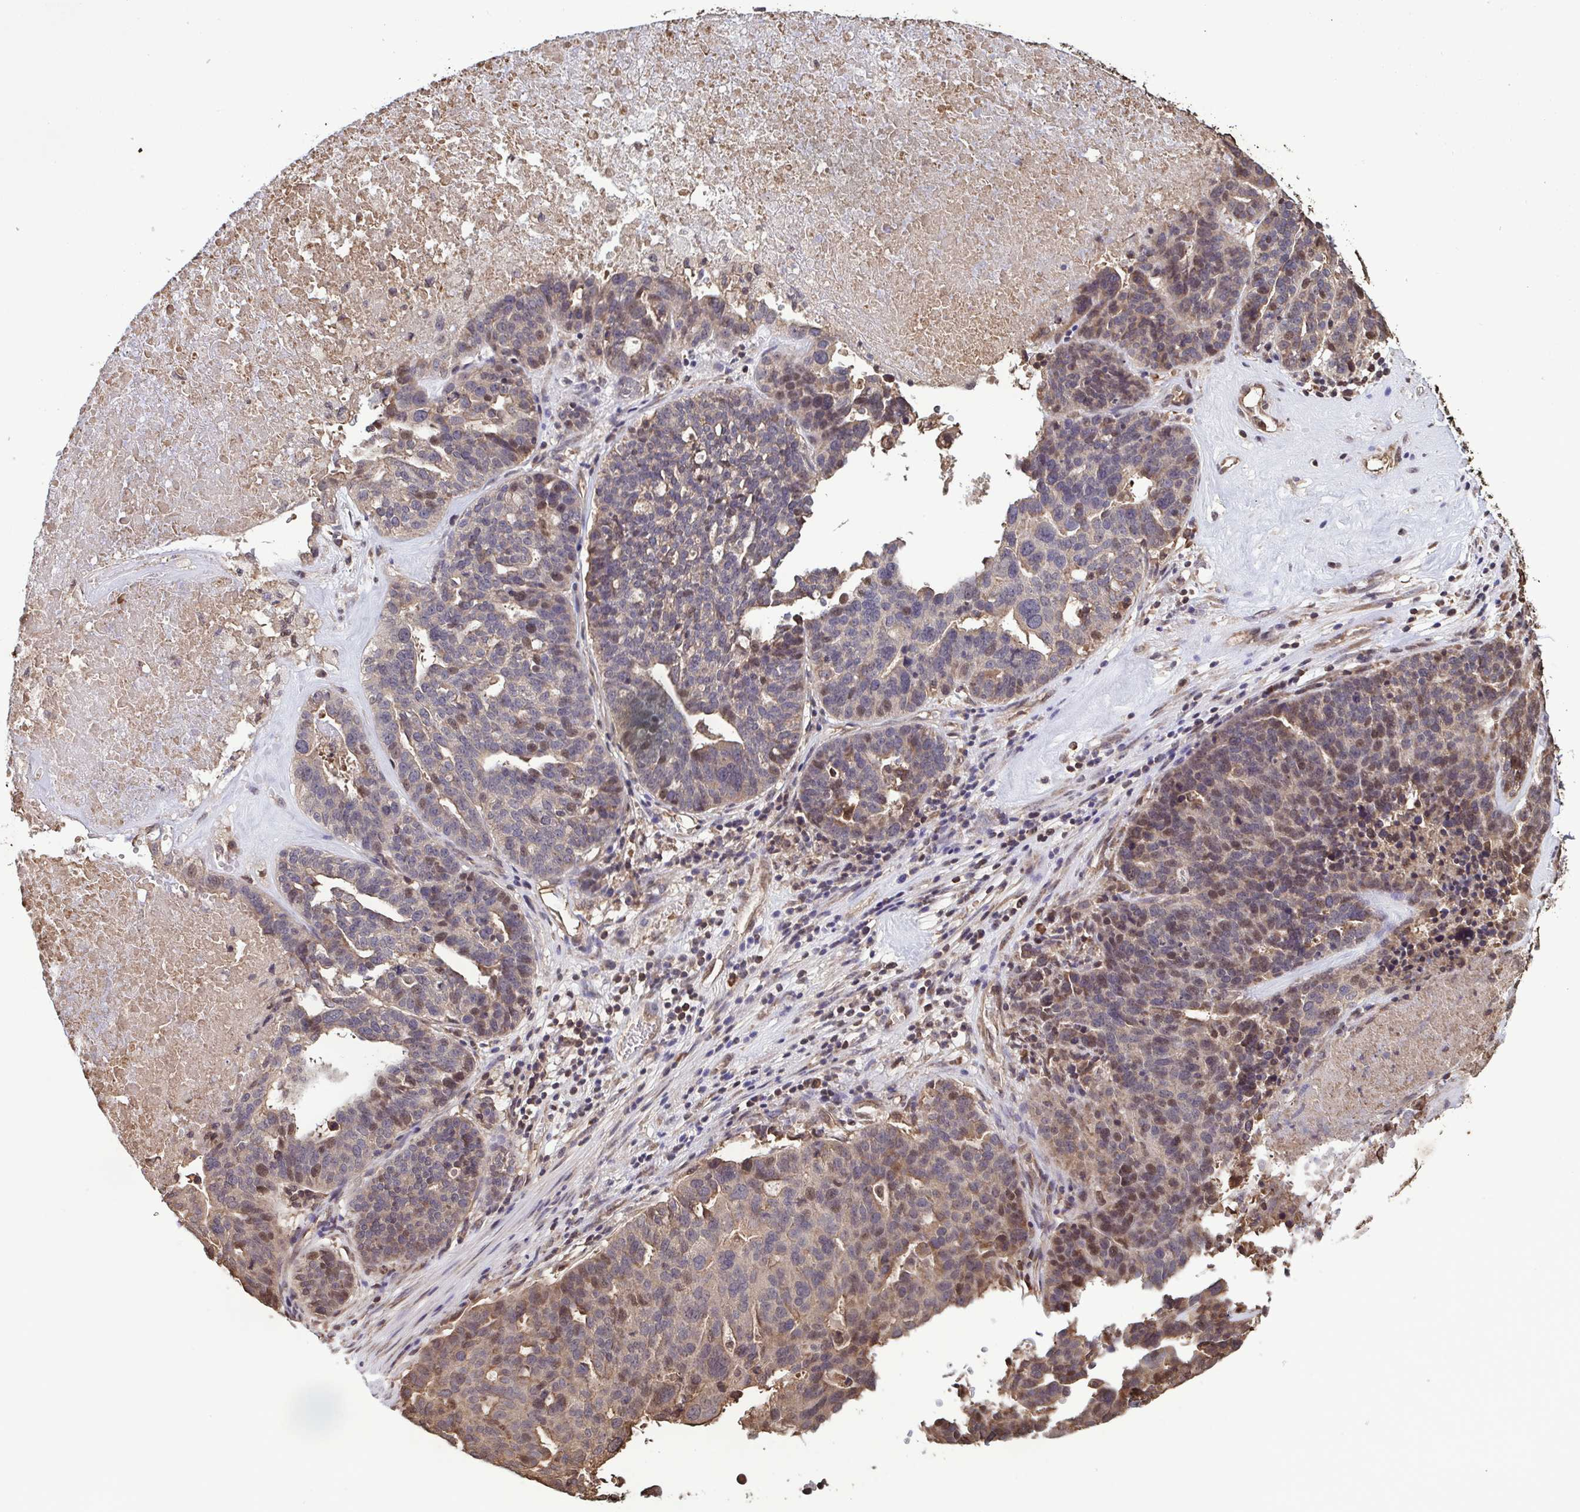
{"staining": {"intensity": "moderate", "quantity": "25%-75%", "location": "cytoplasmic/membranous,nuclear"}, "tissue": "ovarian cancer", "cell_type": "Tumor cells", "image_type": "cancer", "snomed": [{"axis": "morphology", "description": "Cystadenocarcinoma, serous, NOS"}, {"axis": "topography", "description": "Ovary"}], "caption": "Human ovarian cancer (serous cystadenocarcinoma) stained with a protein marker shows moderate staining in tumor cells.", "gene": "SEC63", "patient": {"sex": "female", "age": 59}}